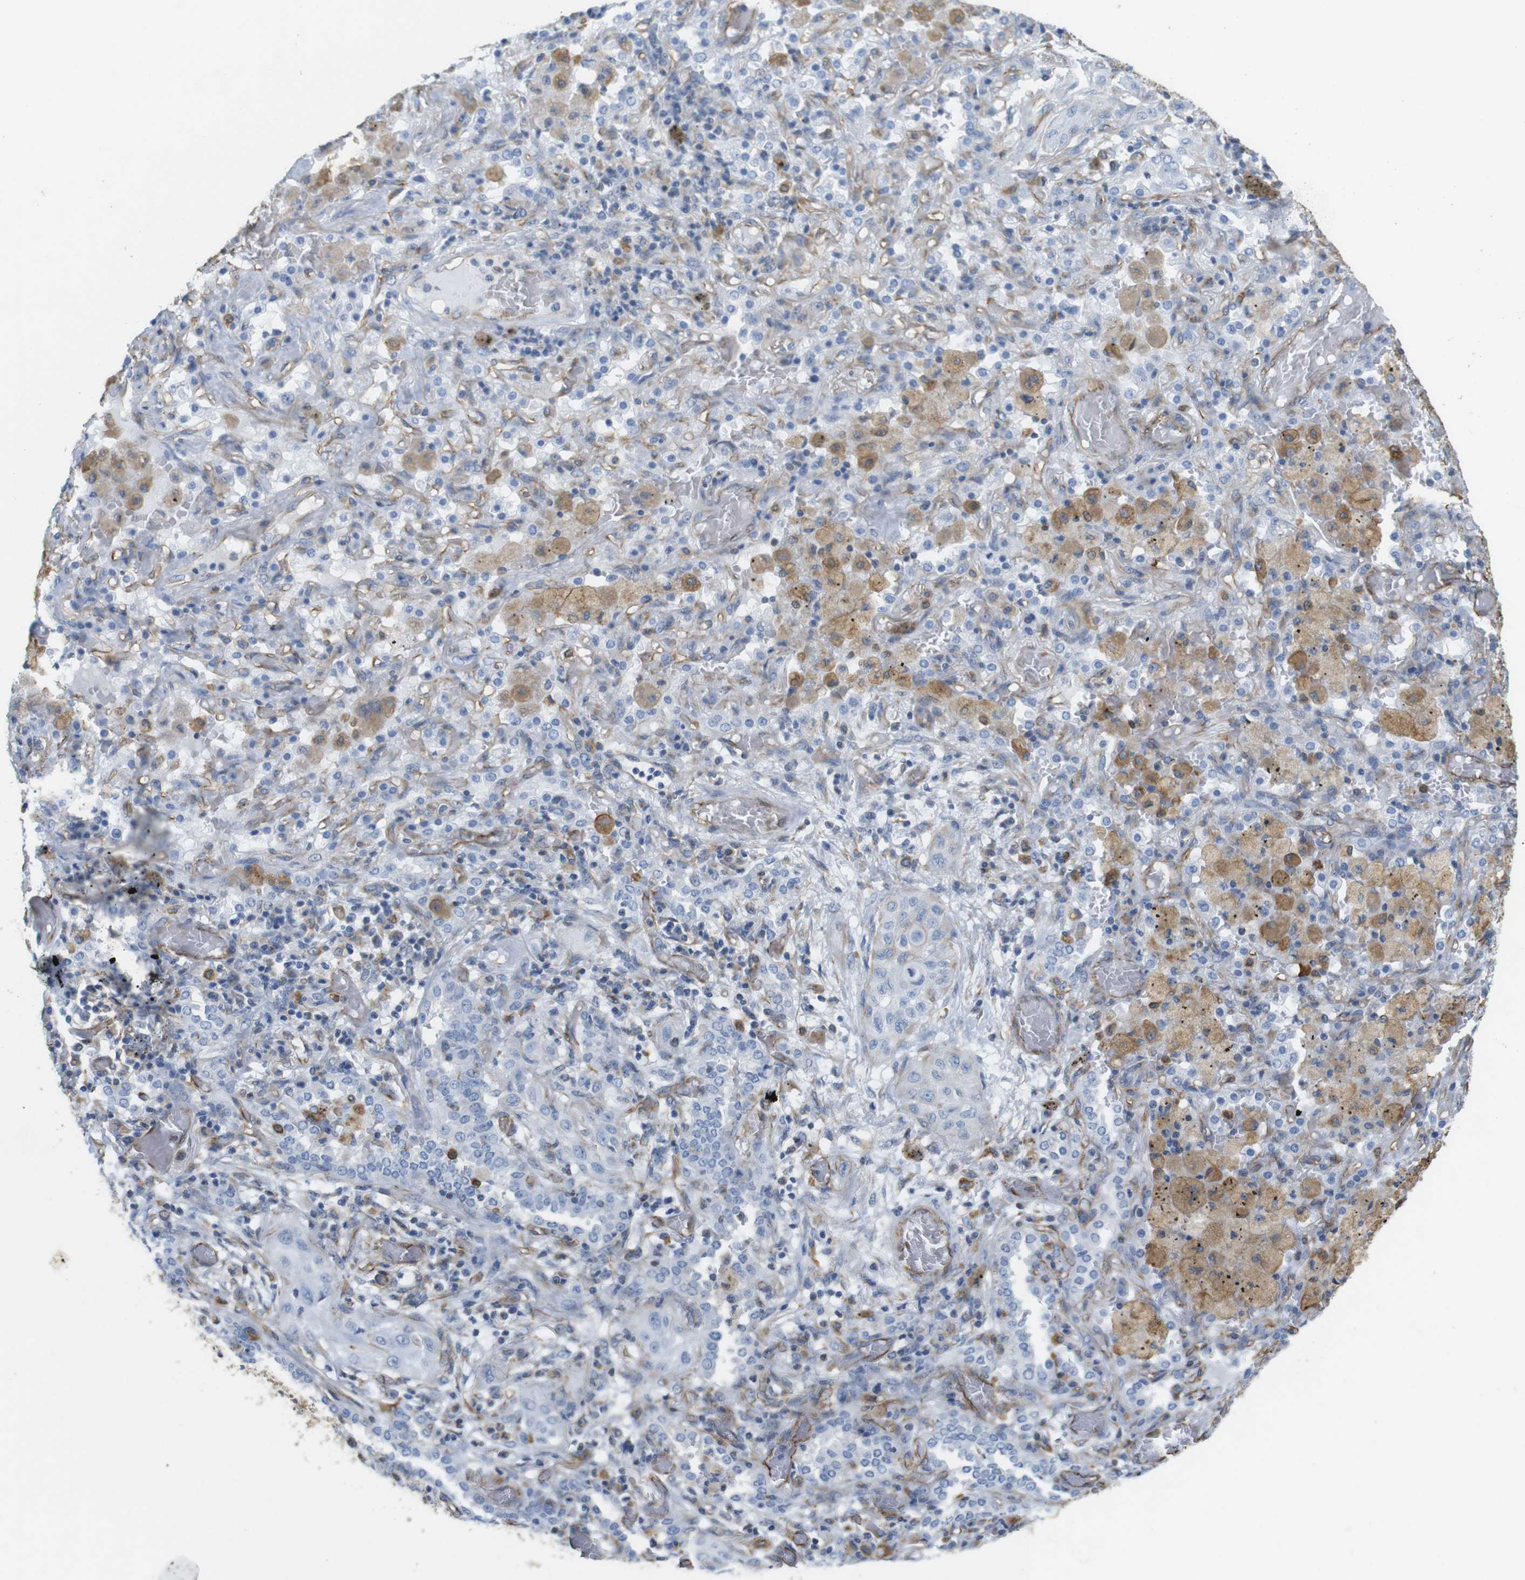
{"staining": {"intensity": "negative", "quantity": "none", "location": "none"}, "tissue": "lung cancer", "cell_type": "Tumor cells", "image_type": "cancer", "snomed": [{"axis": "morphology", "description": "Squamous cell carcinoma, NOS"}, {"axis": "topography", "description": "Lung"}], "caption": "Tumor cells are negative for brown protein staining in lung cancer.", "gene": "MS4A10", "patient": {"sex": "female", "age": 47}}